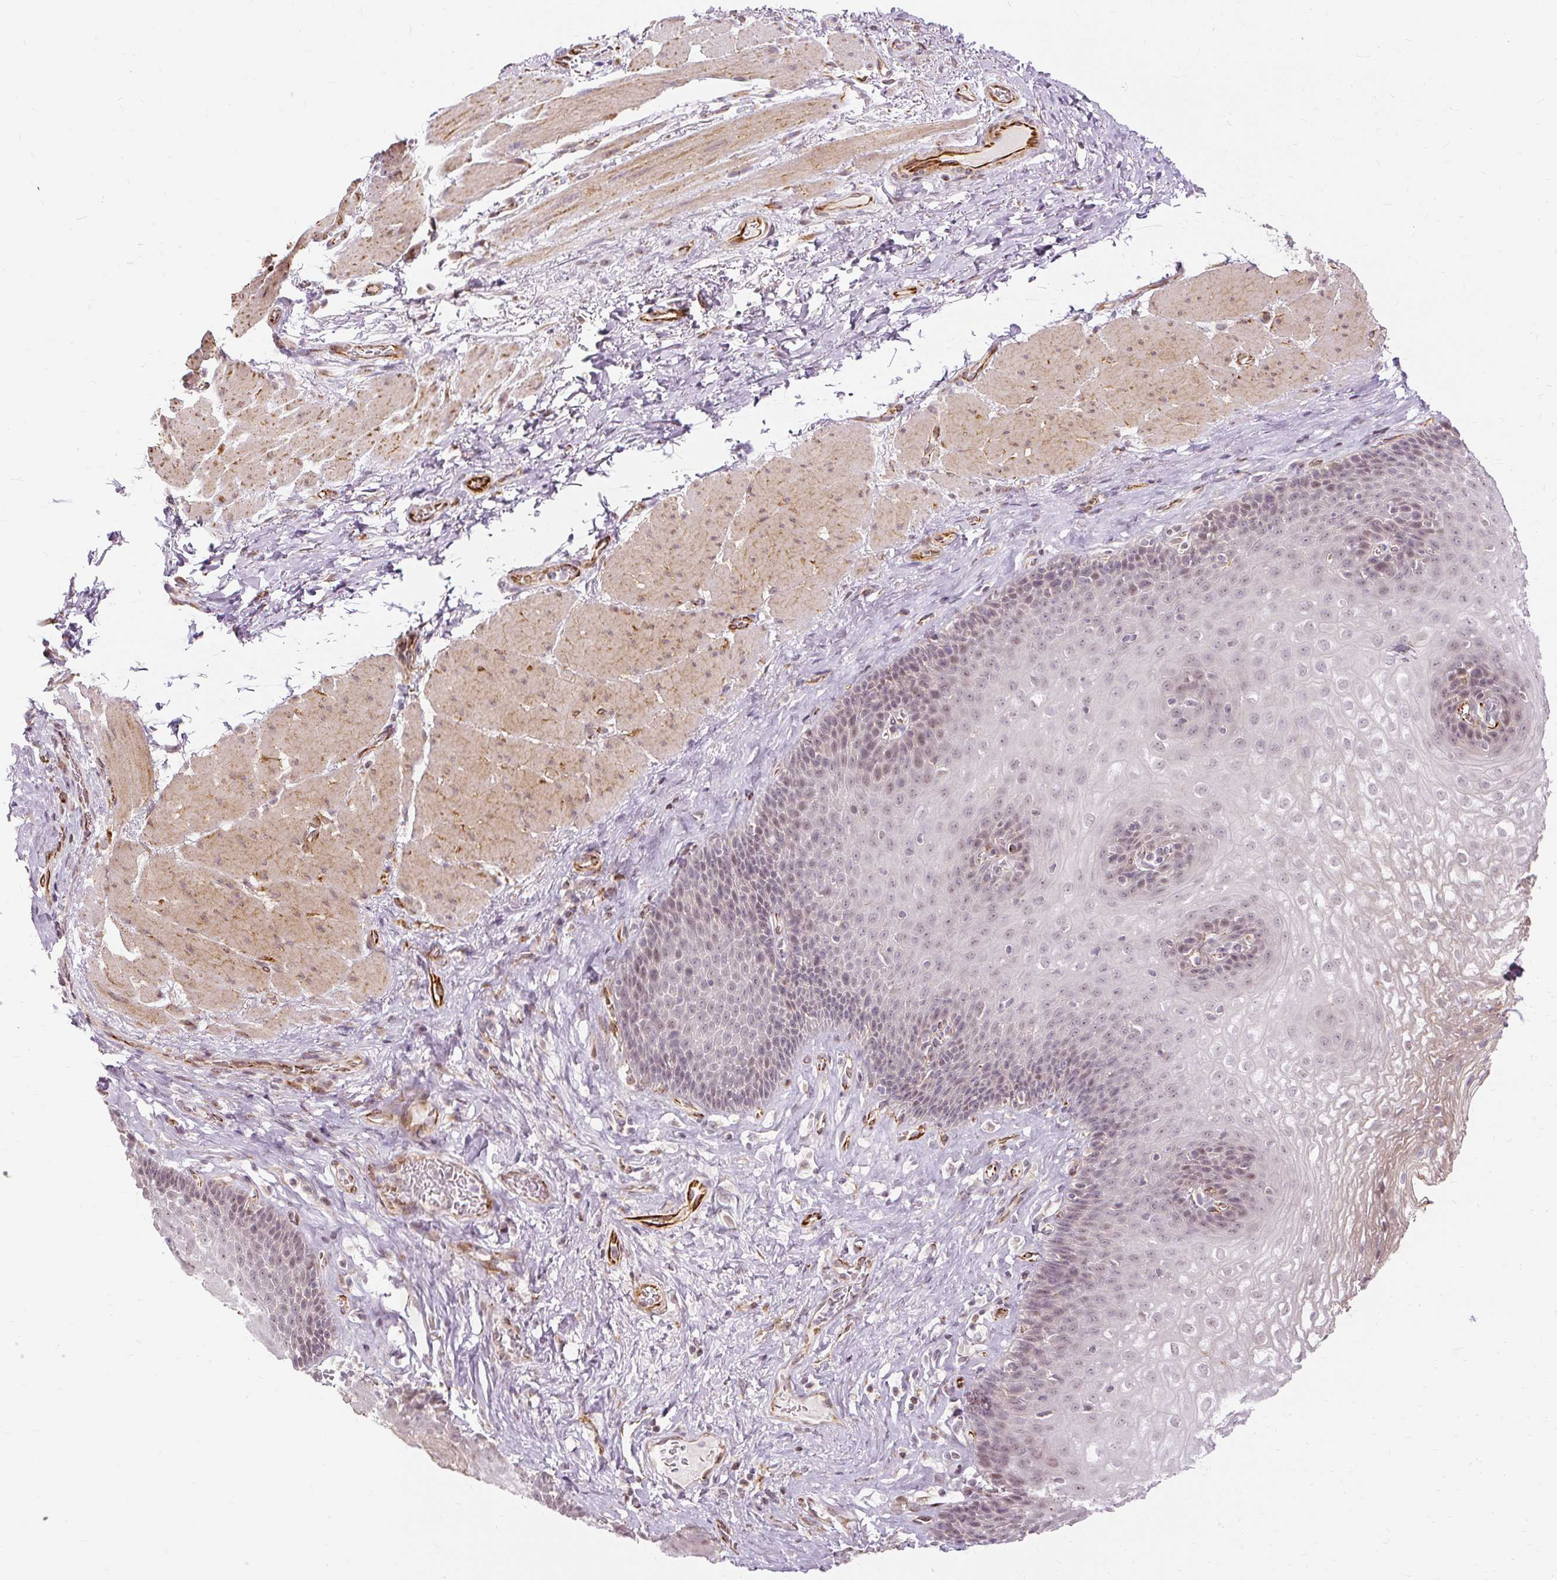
{"staining": {"intensity": "weak", "quantity": "25%-75%", "location": "cytoplasmic/membranous,nuclear"}, "tissue": "esophagus", "cell_type": "Squamous epithelial cells", "image_type": "normal", "snomed": [{"axis": "morphology", "description": "Normal tissue, NOS"}, {"axis": "topography", "description": "Esophagus"}], "caption": "Human esophagus stained with a protein marker exhibits weak staining in squamous epithelial cells.", "gene": "MMACHC", "patient": {"sex": "female", "age": 66}}